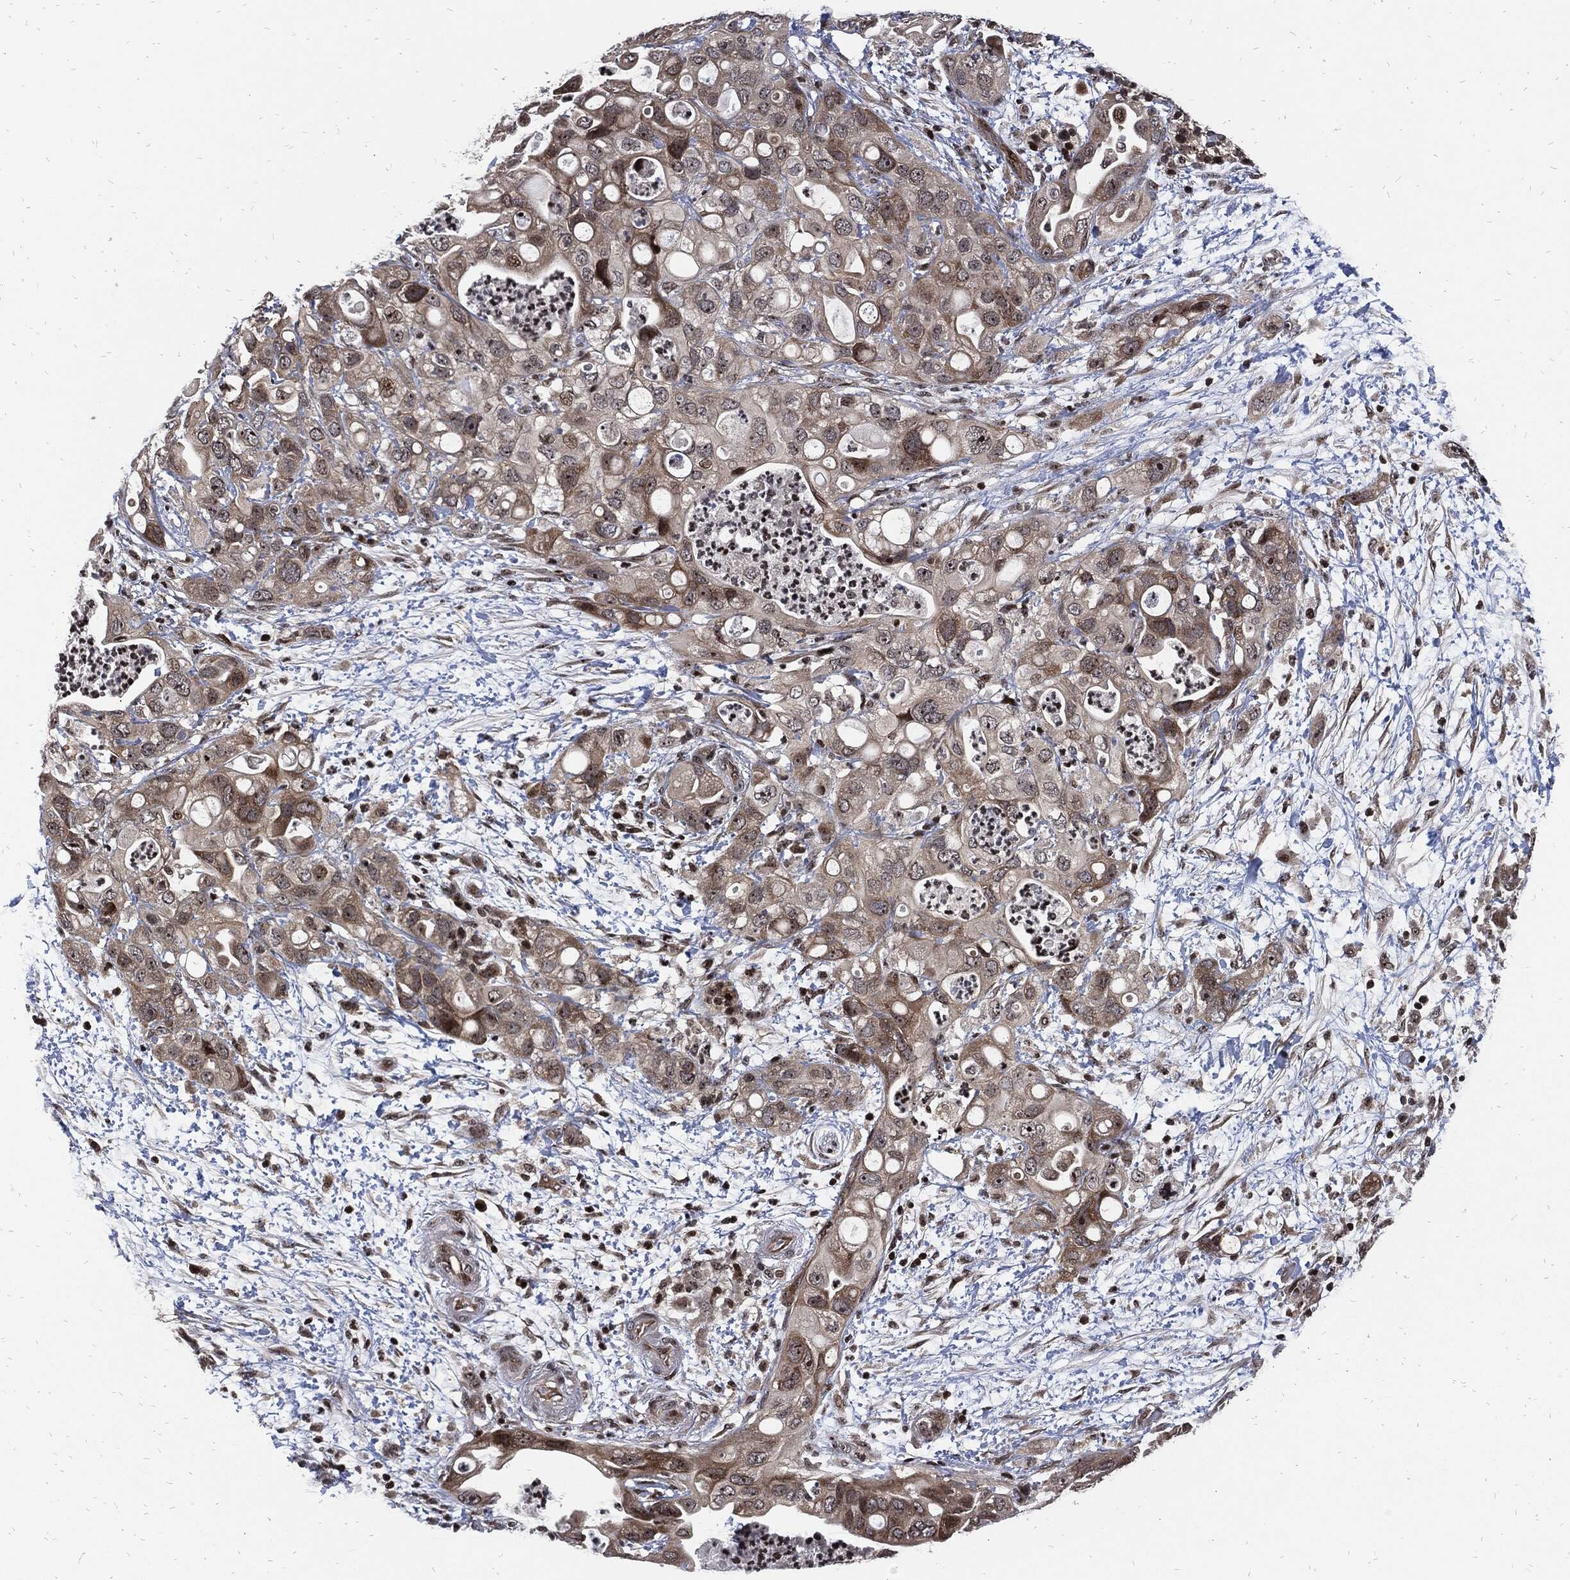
{"staining": {"intensity": "moderate", "quantity": "<25%", "location": "cytoplasmic/membranous"}, "tissue": "pancreatic cancer", "cell_type": "Tumor cells", "image_type": "cancer", "snomed": [{"axis": "morphology", "description": "Adenocarcinoma, NOS"}, {"axis": "topography", "description": "Pancreas"}], "caption": "An image of adenocarcinoma (pancreatic) stained for a protein demonstrates moderate cytoplasmic/membranous brown staining in tumor cells. The protein of interest is shown in brown color, while the nuclei are stained blue.", "gene": "ZNF775", "patient": {"sex": "female", "age": 72}}